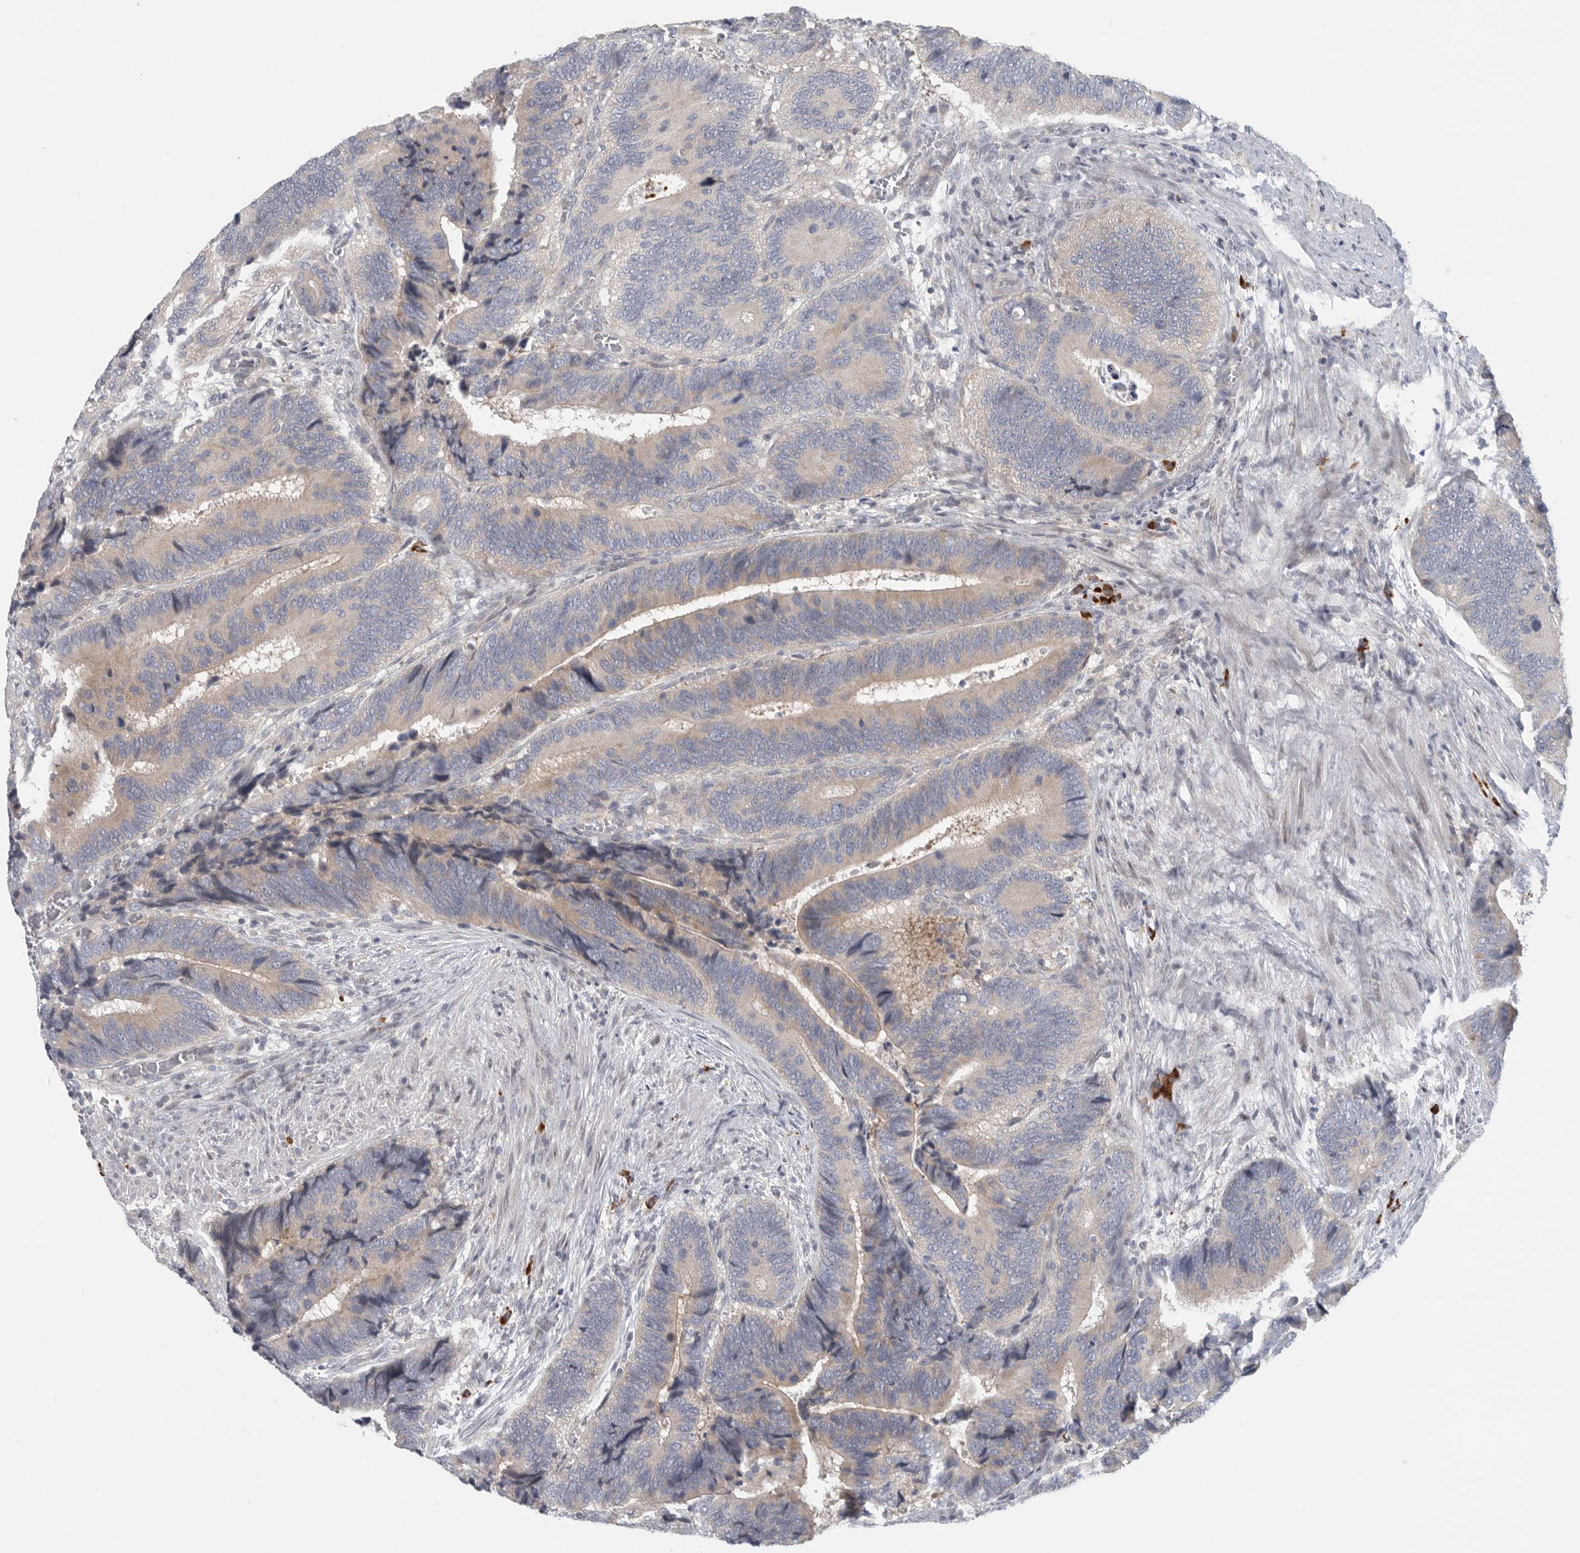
{"staining": {"intensity": "weak", "quantity": "<25%", "location": "cytoplasmic/membranous"}, "tissue": "colorectal cancer", "cell_type": "Tumor cells", "image_type": "cancer", "snomed": [{"axis": "morphology", "description": "Inflammation, NOS"}, {"axis": "morphology", "description": "Adenocarcinoma, NOS"}, {"axis": "topography", "description": "Colon"}], "caption": "Immunohistochemistry (IHC) histopathology image of neoplastic tissue: human colorectal cancer stained with DAB (3,3'-diaminobenzidine) shows no significant protein positivity in tumor cells. Nuclei are stained in blue.", "gene": "TMEM69", "patient": {"sex": "male", "age": 72}}